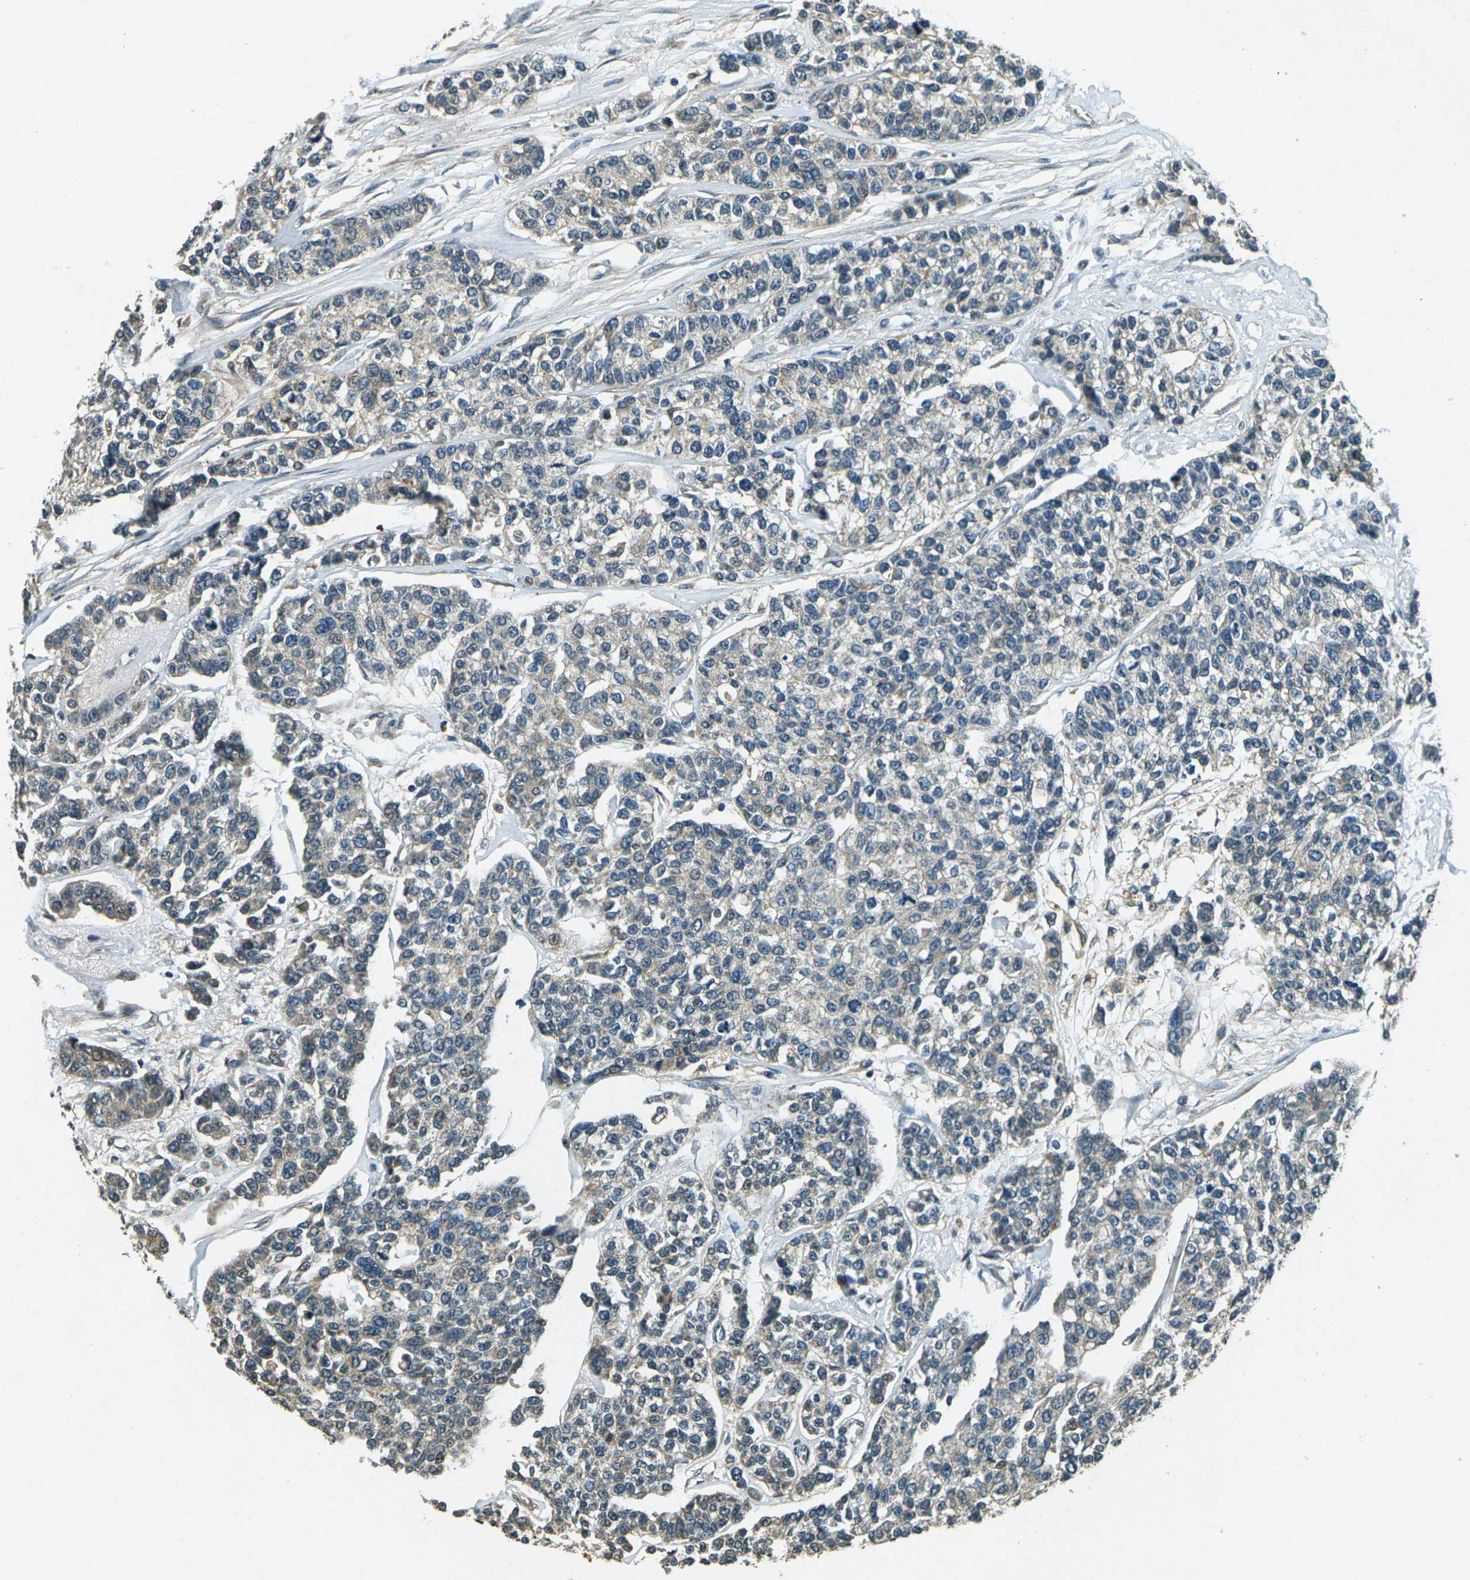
{"staining": {"intensity": "weak", "quantity": "<25%", "location": "cytoplasmic/membranous"}, "tissue": "breast cancer", "cell_type": "Tumor cells", "image_type": "cancer", "snomed": [{"axis": "morphology", "description": "Duct carcinoma"}, {"axis": "topography", "description": "Breast"}], "caption": "DAB (3,3'-diaminobenzidine) immunohistochemical staining of human infiltrating ductal carcinoma (breast) shows no significant expression in tumor cells.", "gene": "PDE2A", "patient": {"sex": "female", "age": 51}}